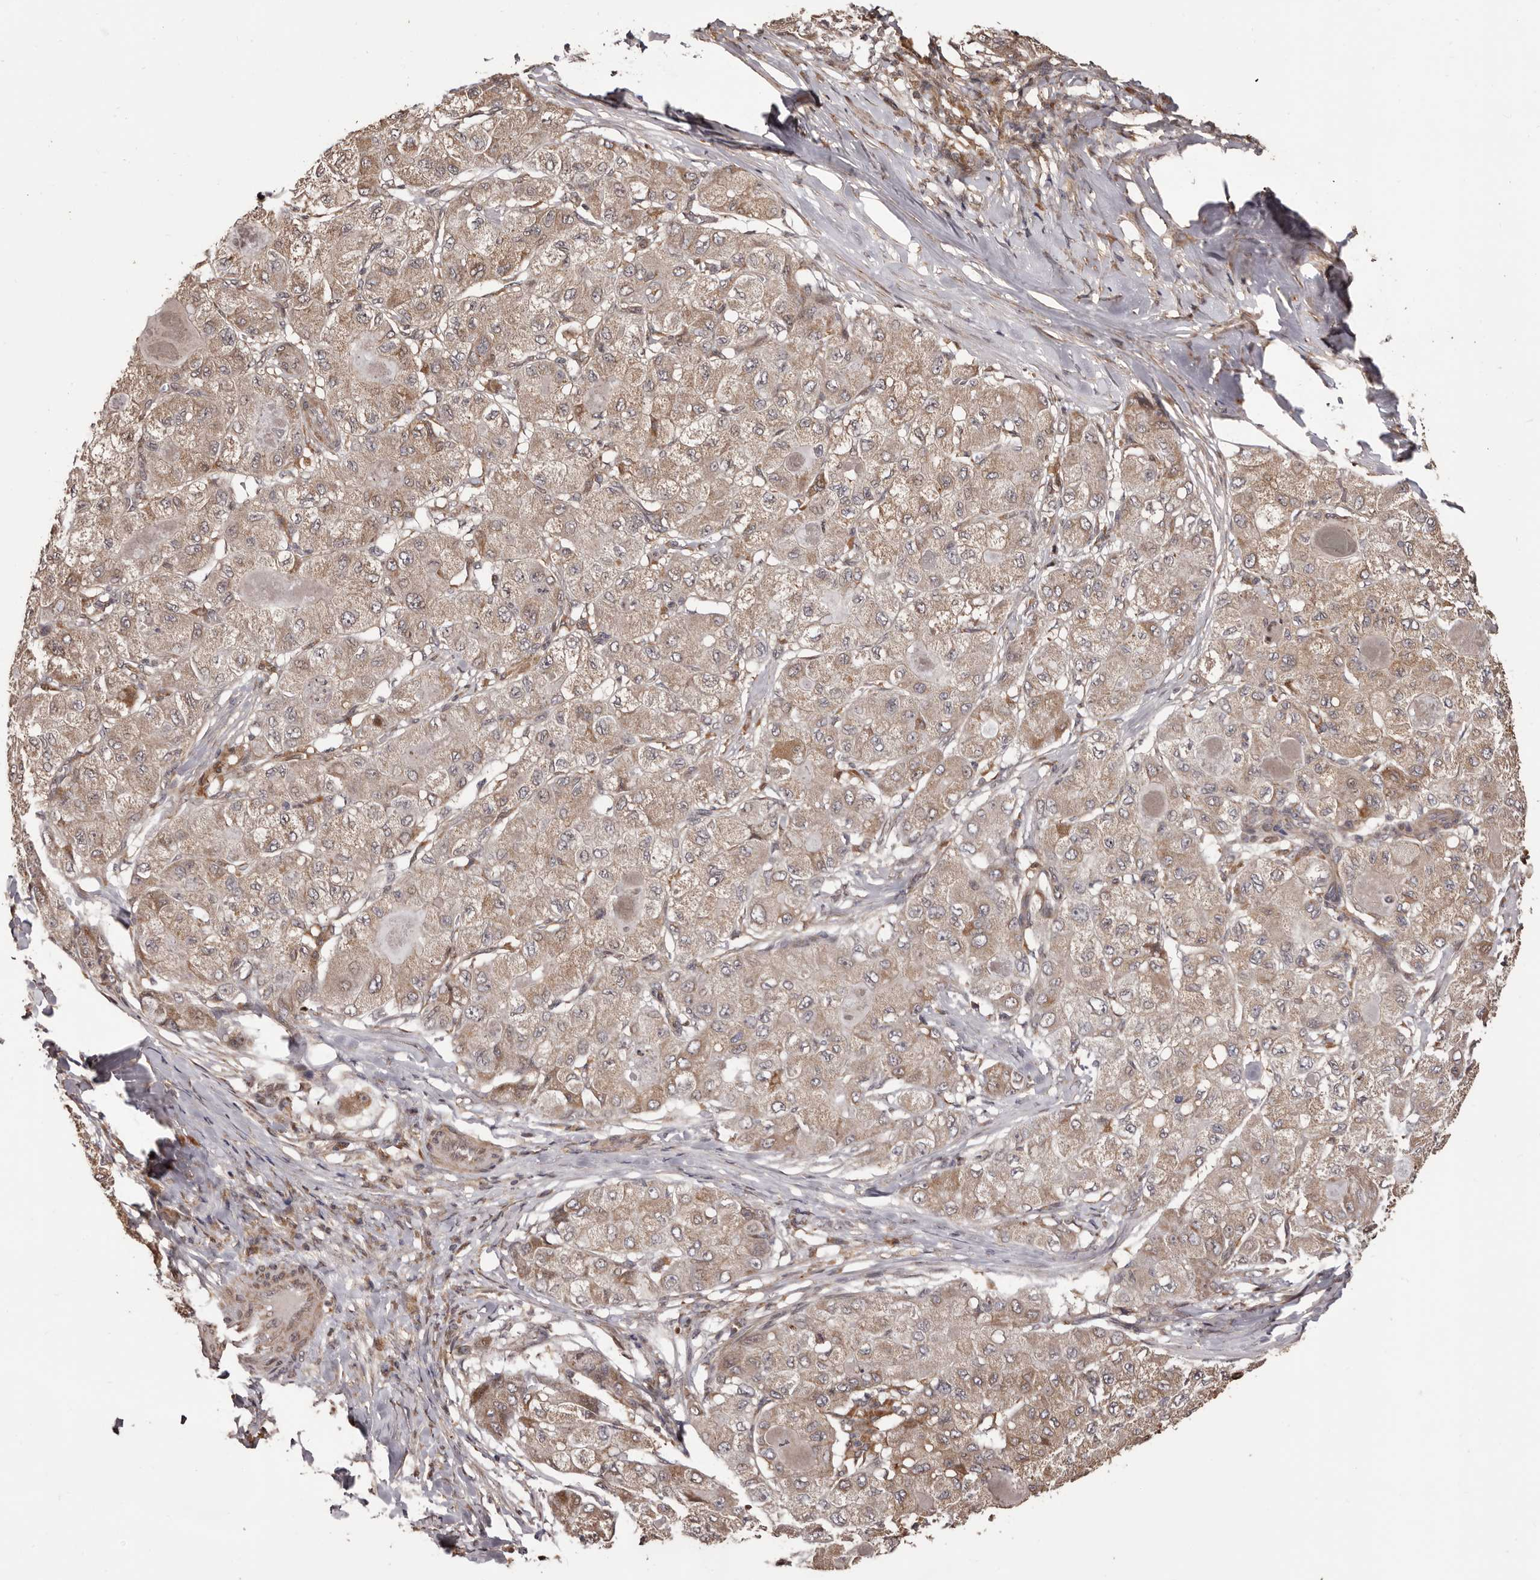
{"staining": {"intensity": "moderate", "quantity": "25%-75%", "location": "cytoplasmic/membranous"}, "tissue": "liver cancer", "cell_type": "Tumor cells", "image_type": "cancer", "snomed": [{"axis": "morphology", "description": "Carcinoma, Hepatocellular, NOS"}, {"axis": "topography", "description": "Liver"}], "caption": "Tumor cells reveal medium levels of moderate cytoplasmic/membranous expression in about 25%-75% of cells in liver hepatocellular carcinoma.", "gene": "ZCCHC7", "patient": {"sex": "male", "age": 80}}